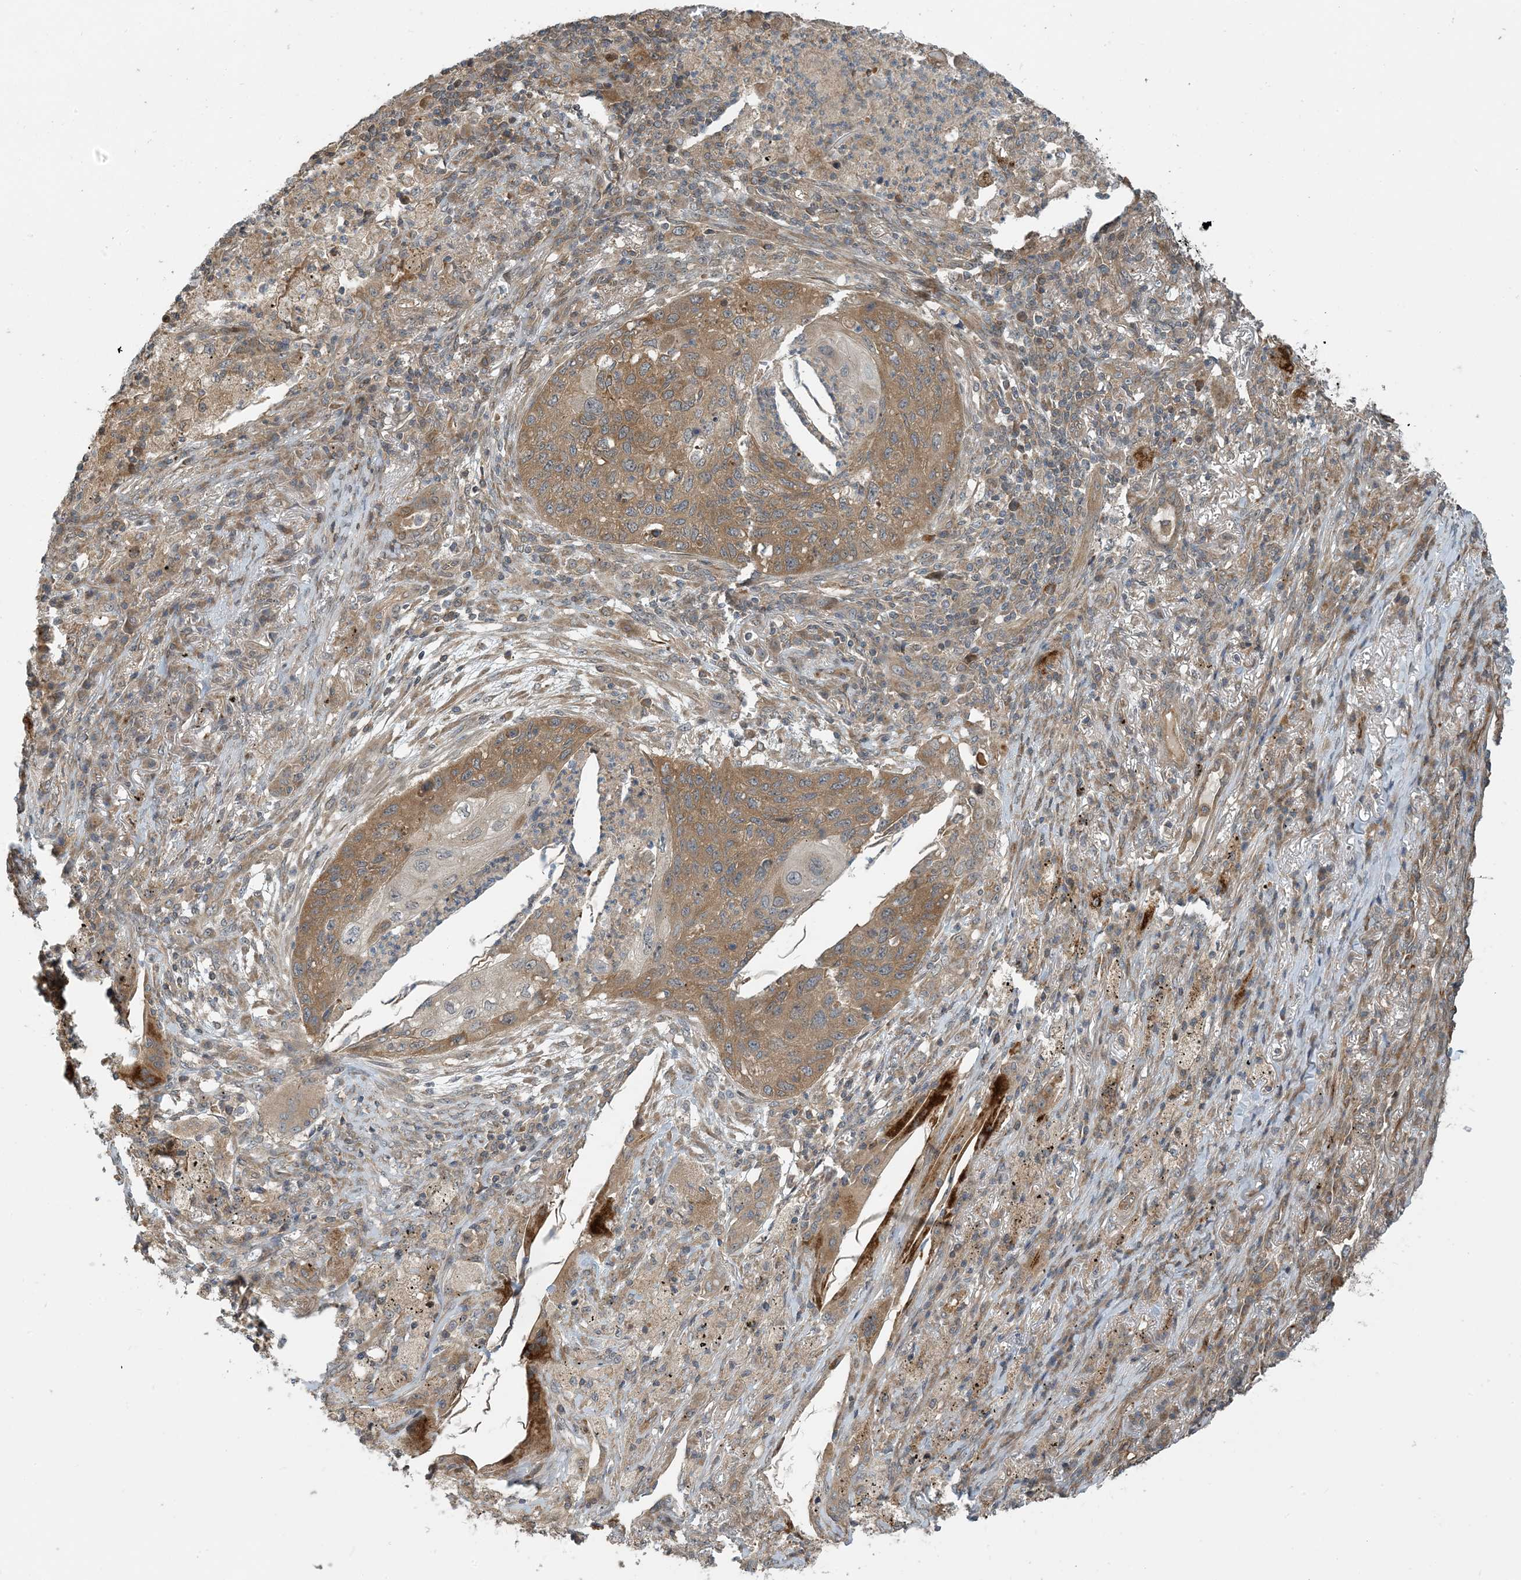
{"staining": {"intensity": "moderate", "quantity": ">75%", "location": "cytoplasmic/membranous"}, "tissue": "lung cancer", "cell_type": "Tumor cells", "image_type": "cancer", "snomed": [{"axis": "morphology", "description": "Squamous cell carcinoma, NOS"}, {"axis": "topography", "description": "Lung"}], "caption": "Lung squamous cell carcinoma stained with IHC exhibits moderate cytoplasmic/membranous staining in about >75% of tumor cells.", "gene": "ZBTB3", "patient": {"sex": "female", "age": 63}}